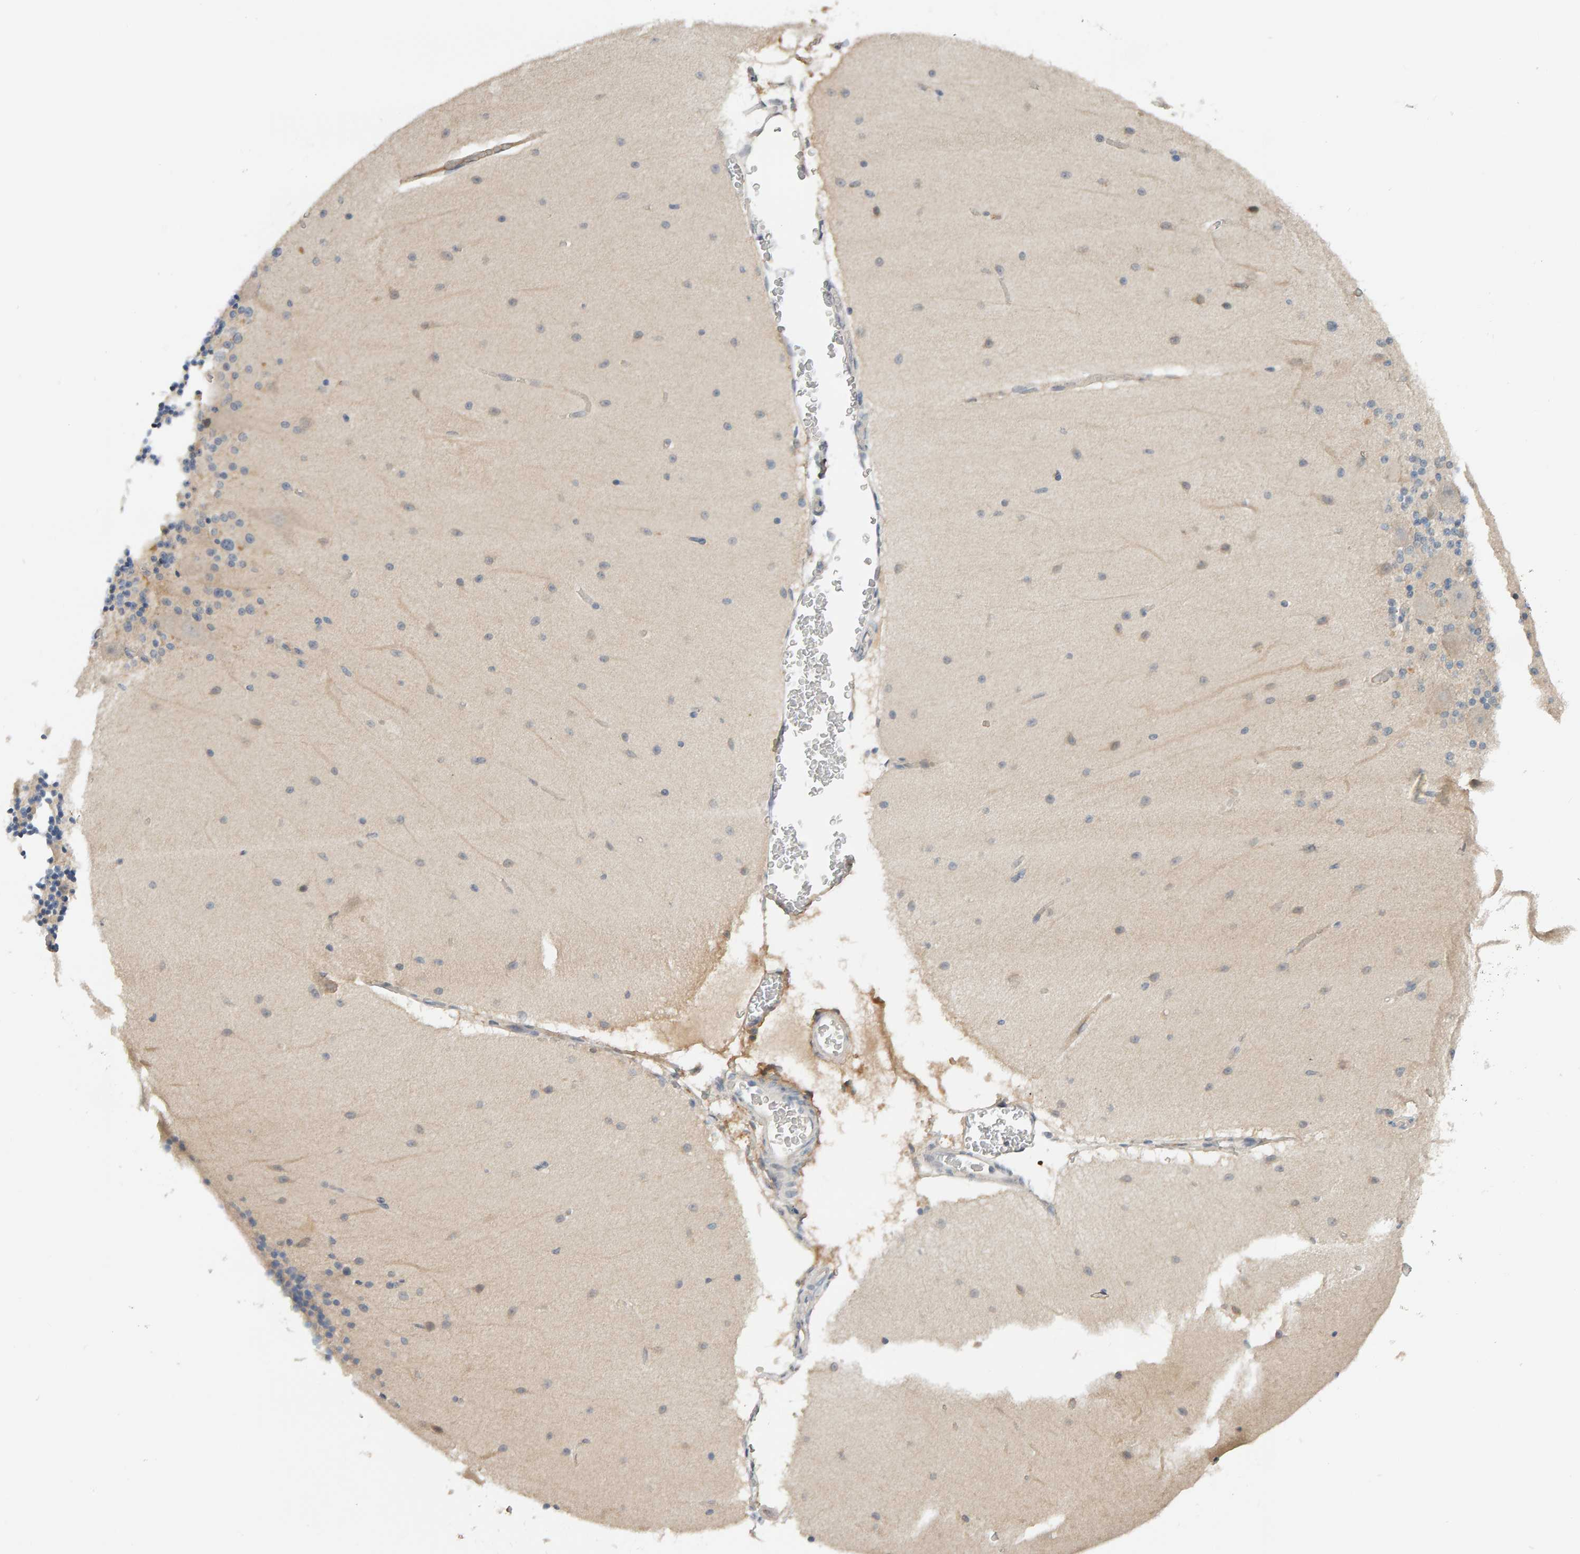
{"staining": {"intensity": "negative", "quantity": "none", "location": "none"}, "tissue": "cerebellum", "cell_type": "Cells in granular layer", "image_type": "normal", "snomed": [{"axis": "morphology", "description": "Normal tissue, NOS"}, {"axis": "topography", "description": "Cerebellum"}], "caption": "IHC of normal cerebellum demonstrates no positivity in cells in granular layer.", "gene": "GFUS", "patient": {"sex": "female", "age": 54}}